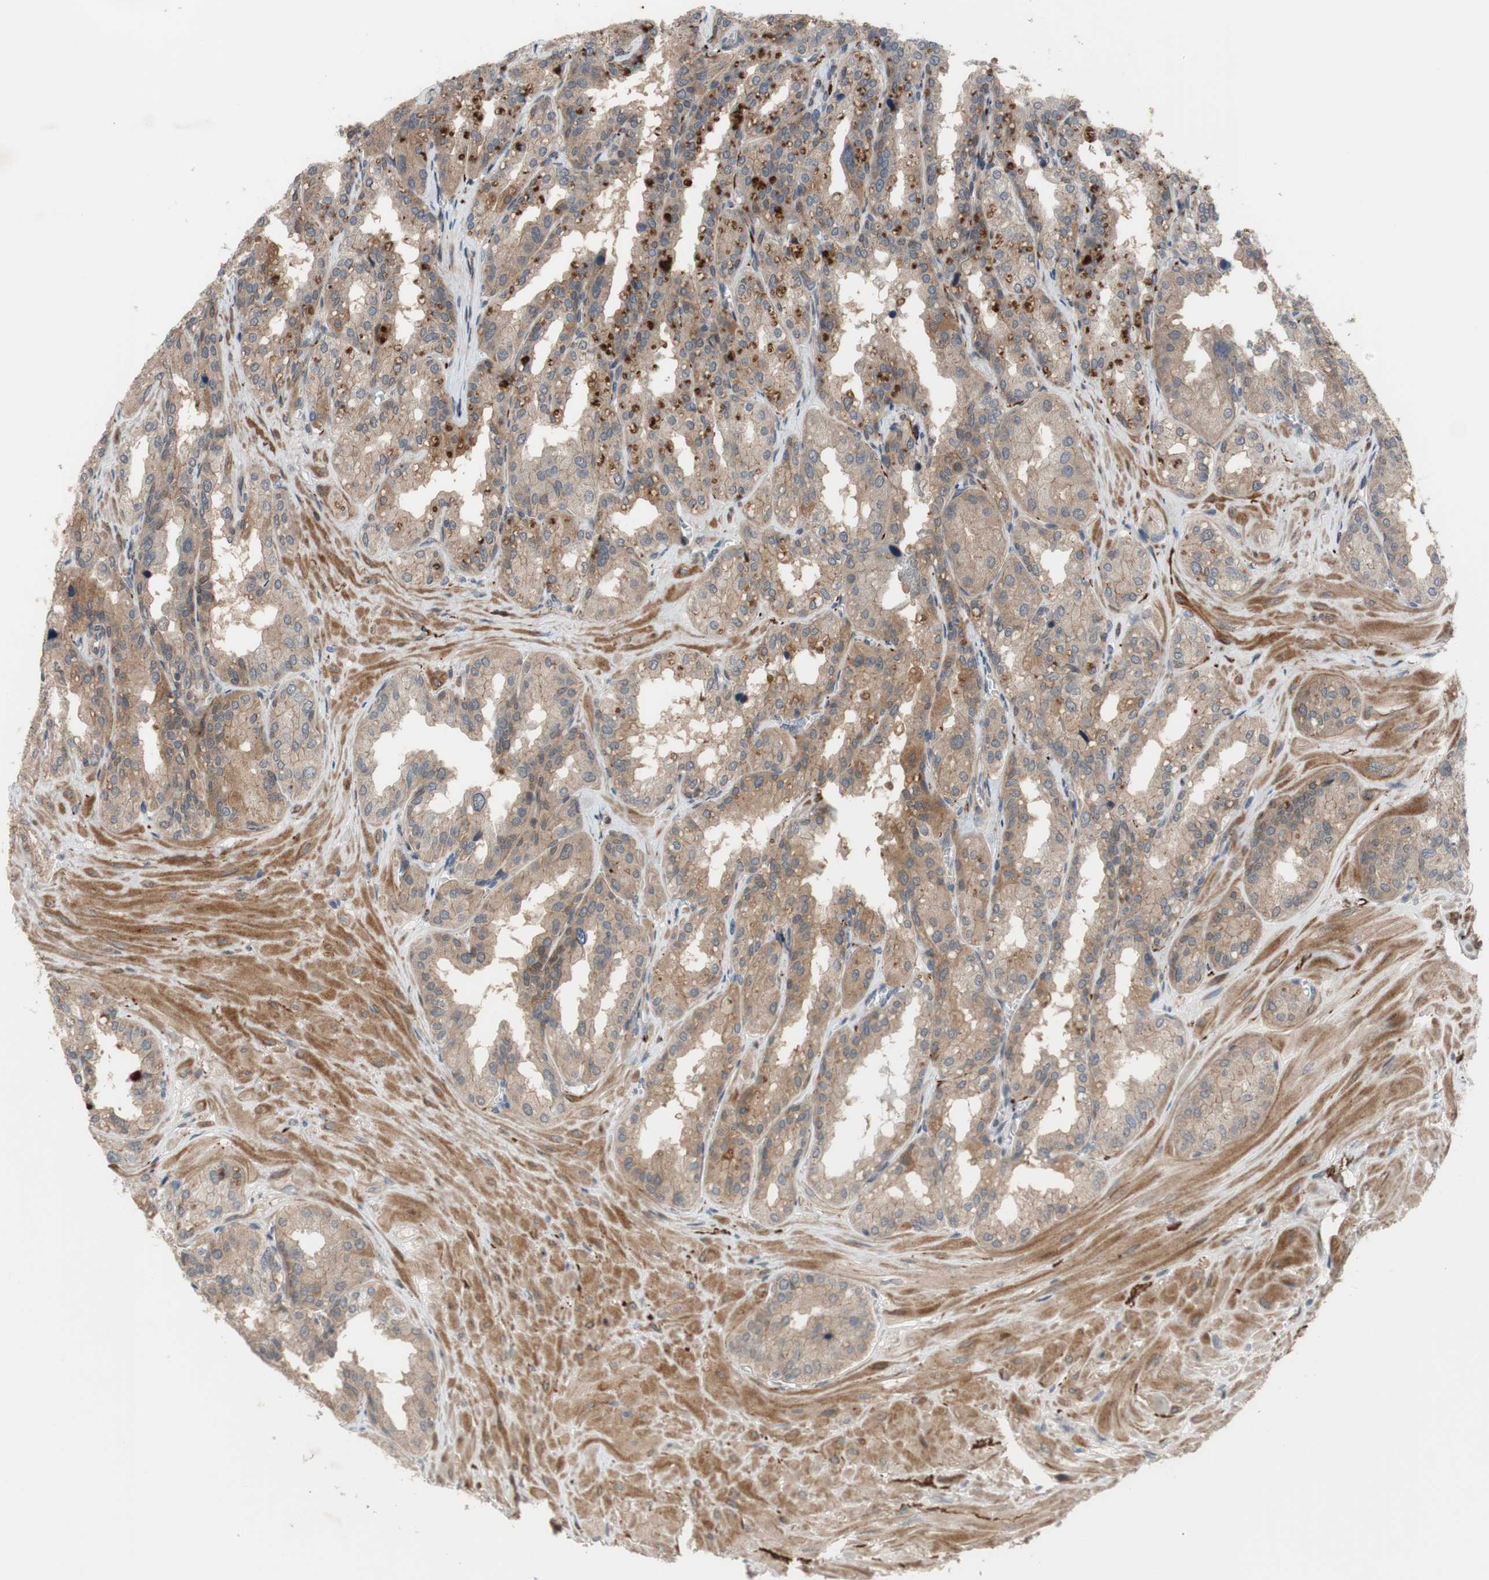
{"staining": {"intensity": "moderate", "quantity": ">75%", "location": "cytoplasmic/membranous"}, "tissue": "seminal vesicle", "cell_type": "Glandular cells", "image_type": "normal", "snomed": [{"axis": "morphology", "description": "Normal tissue, NOS"}, {"axis": "topography", "description": "Prostate"}, {"axis": "topography", "description": "Seminal veicle"}], "caption": "The photomicrograph shows a brown stain indicating the presence of a protein in the cytoplasmic/membranous of glandular cells in seminal vesicle. The staining is performed using DAB (3,3'-diaminobenzidine) brown chromogen to label protein expression. The nuclei are counter-stained blue using hematoxylin.", "gene": "OAZ1", "patient": {"sex": "male", "age": 51}}